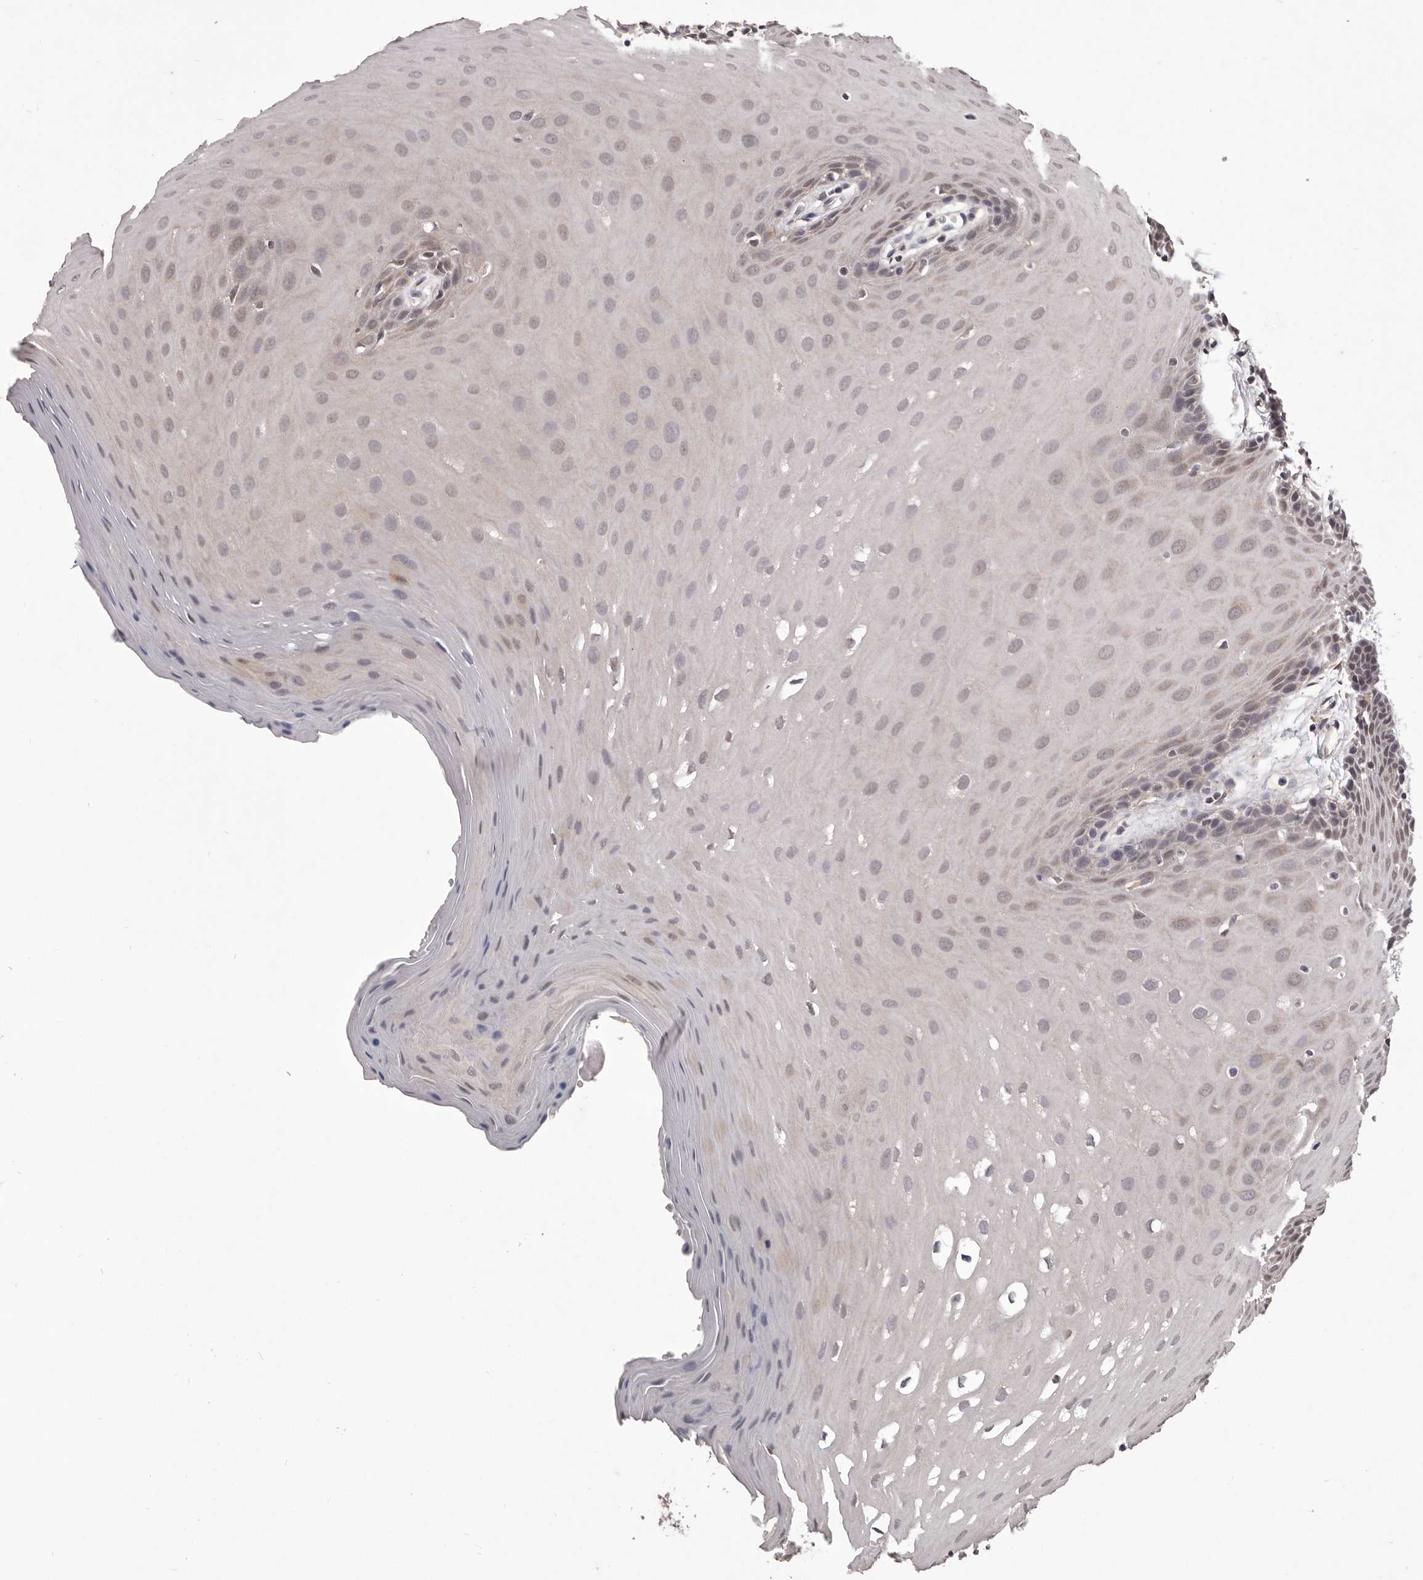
{"staining": {"intensity": "weak", "quantity": "25%-75%", "location": "nuclear"}, "tissue": "oral mucosa", "cell_type": "Squamous epithelial cells", "image_type": "normal", "snomed": [{"axis": "morphology", "description": "Normal tissue, NOS"}, {"axis": "morphology", "description": "Squamous cell carcinoma, NOS"}, {"axis": "topography", "description": "Skeletal muscle"}, {"axis": "topography", "description": "Oral tissue"}, {"axis": "topography", "description": "Salivary gland"}, {"axis": "topography", "description": "Head-Neck"}], "caption": "Immunohistochemical staining of benign human oral mucosa shows 25%-75% levels of weak nuclear protein staining in about 25%-75% of squamous epithelial cells.", "gene": "CELF3", "patient": {"sex": "male", "age": 54}}